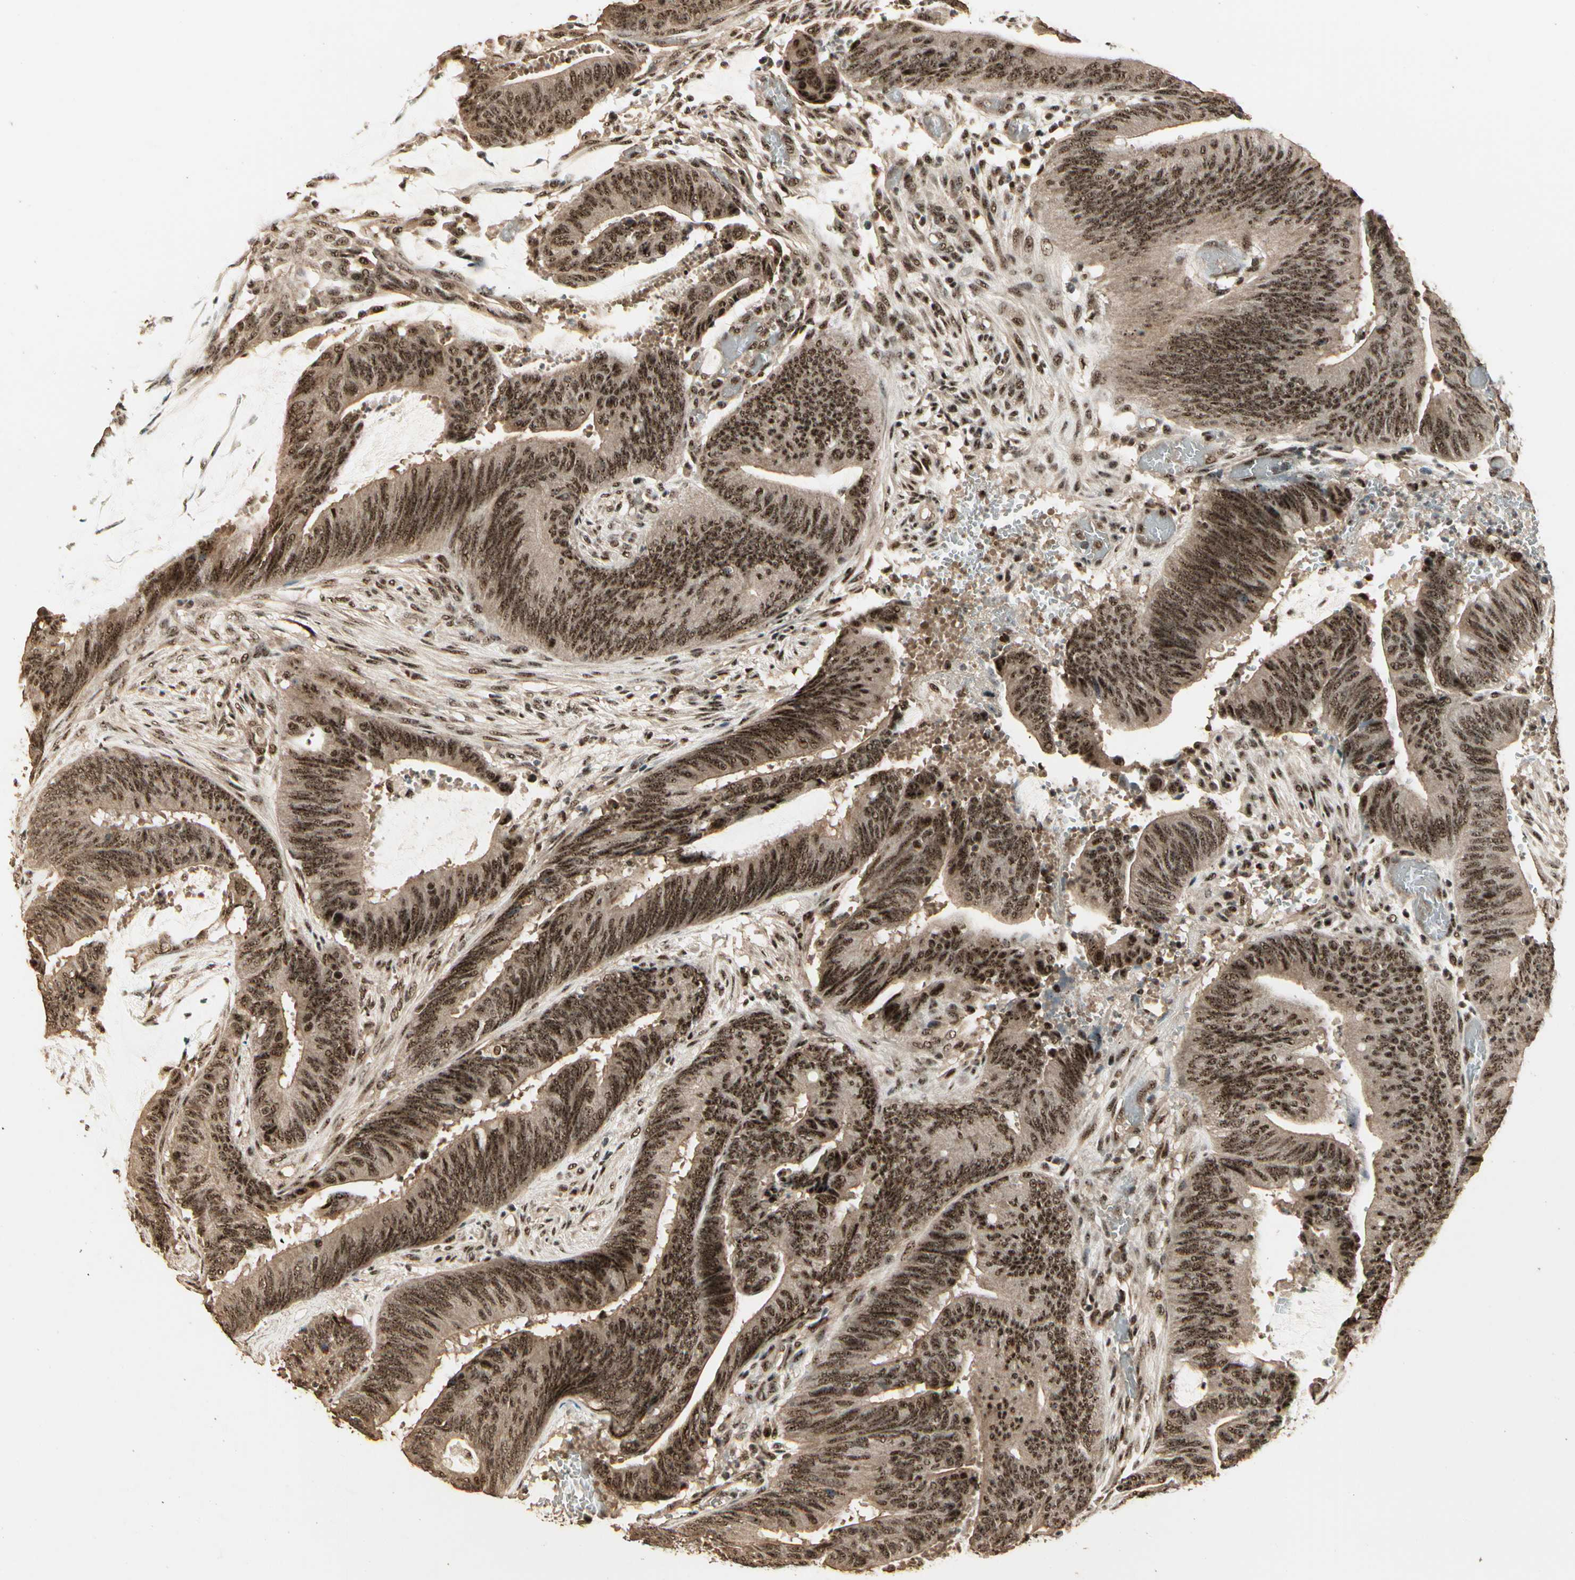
{"staining": {"intensity": "moderate", "quantity": ">75%", "location": "cytoplasmic/membranous,nuclear"}, "tissue": "colorectal cancer", "cell_type": "Tumor cells", "image_type": "cancer", "snomed": [{"axis": "morphology", "description": "Adenocarcinoma, NOS"}, {"axis": "topography", "description": "Rectum"}], "caption": "A brown stain shows moderate cytoplasmic/membranous and nuclear staining of a protein in human colorectal adenocarcinoma tumor cells. The protein is stained brown, and the nuclei are stained in blue (DAB IHC with brightfield microscopy, high magnification).", "gene": "RBM25", "patient": {"sex": "female", "age": 66}}